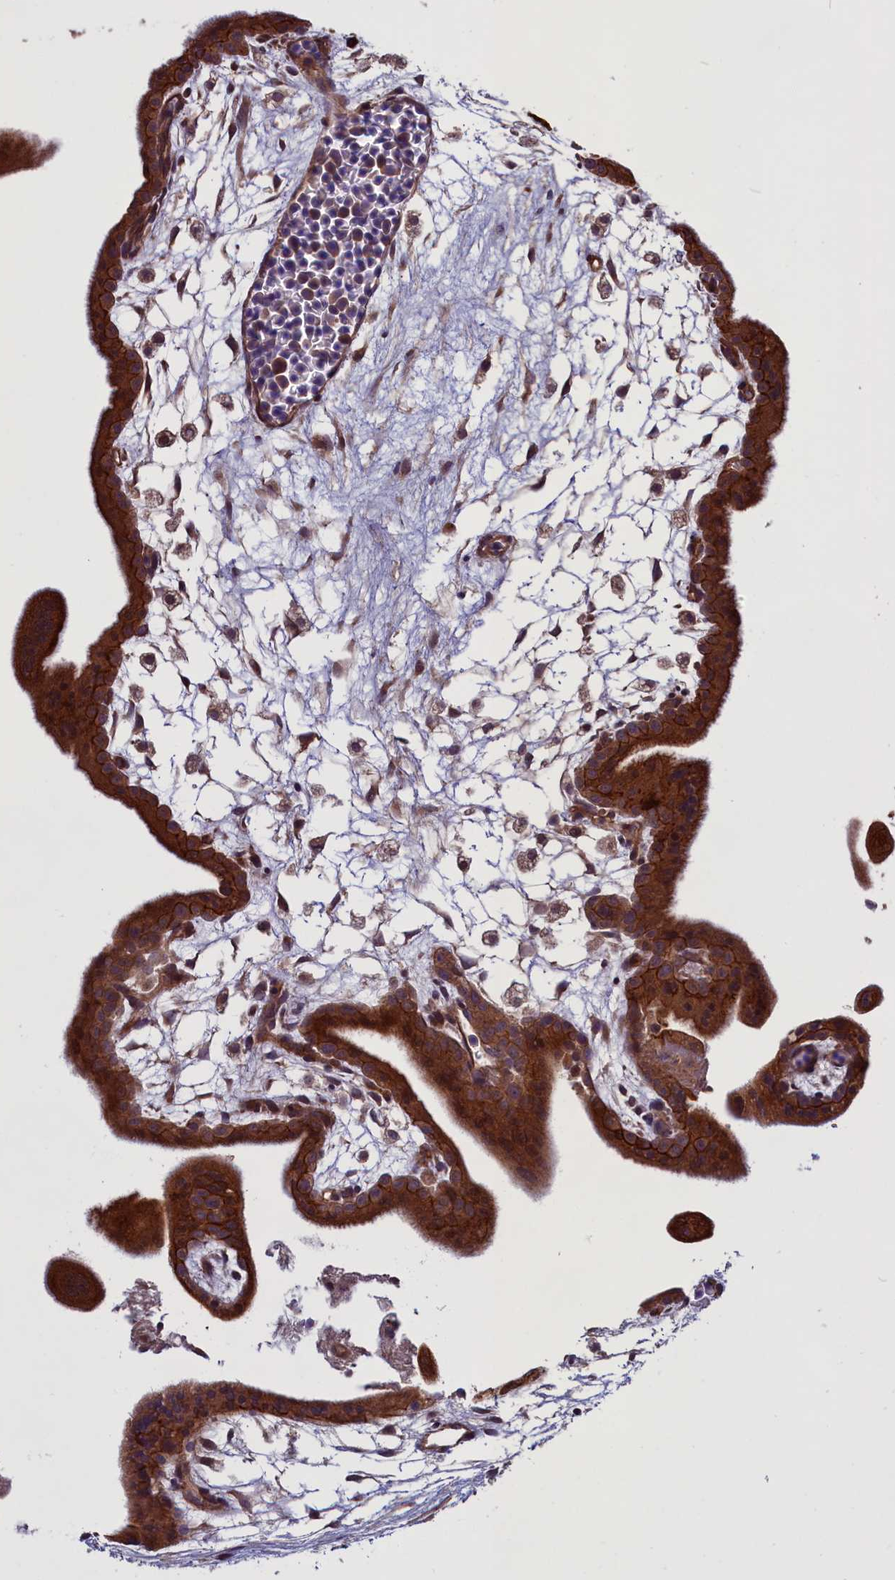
{"staining": {"intensity": "strong", "quantity": ">75%", "location": "cytoplasmic/membranous"}, "tissue": "placenta", "cell_type": "Trophoblastic cells", "image_type": "normal", "snomed": [{"axis": "morphology", "description": "Normal tissue, NOS"}, {"axis": "topography", "description": "Placenta"}], "caption": "Immunohistochemical staining of unremarkable placenta exhibits >75% levels of strong cytoplasmic/membranous protein staining in approximately >75% of trophoblastic cells. The protein of interest is shown in brown color, while the nuclei are stained blue.", "gene": "DENND1B", "patient": {"sex": "female", "age": 35}}